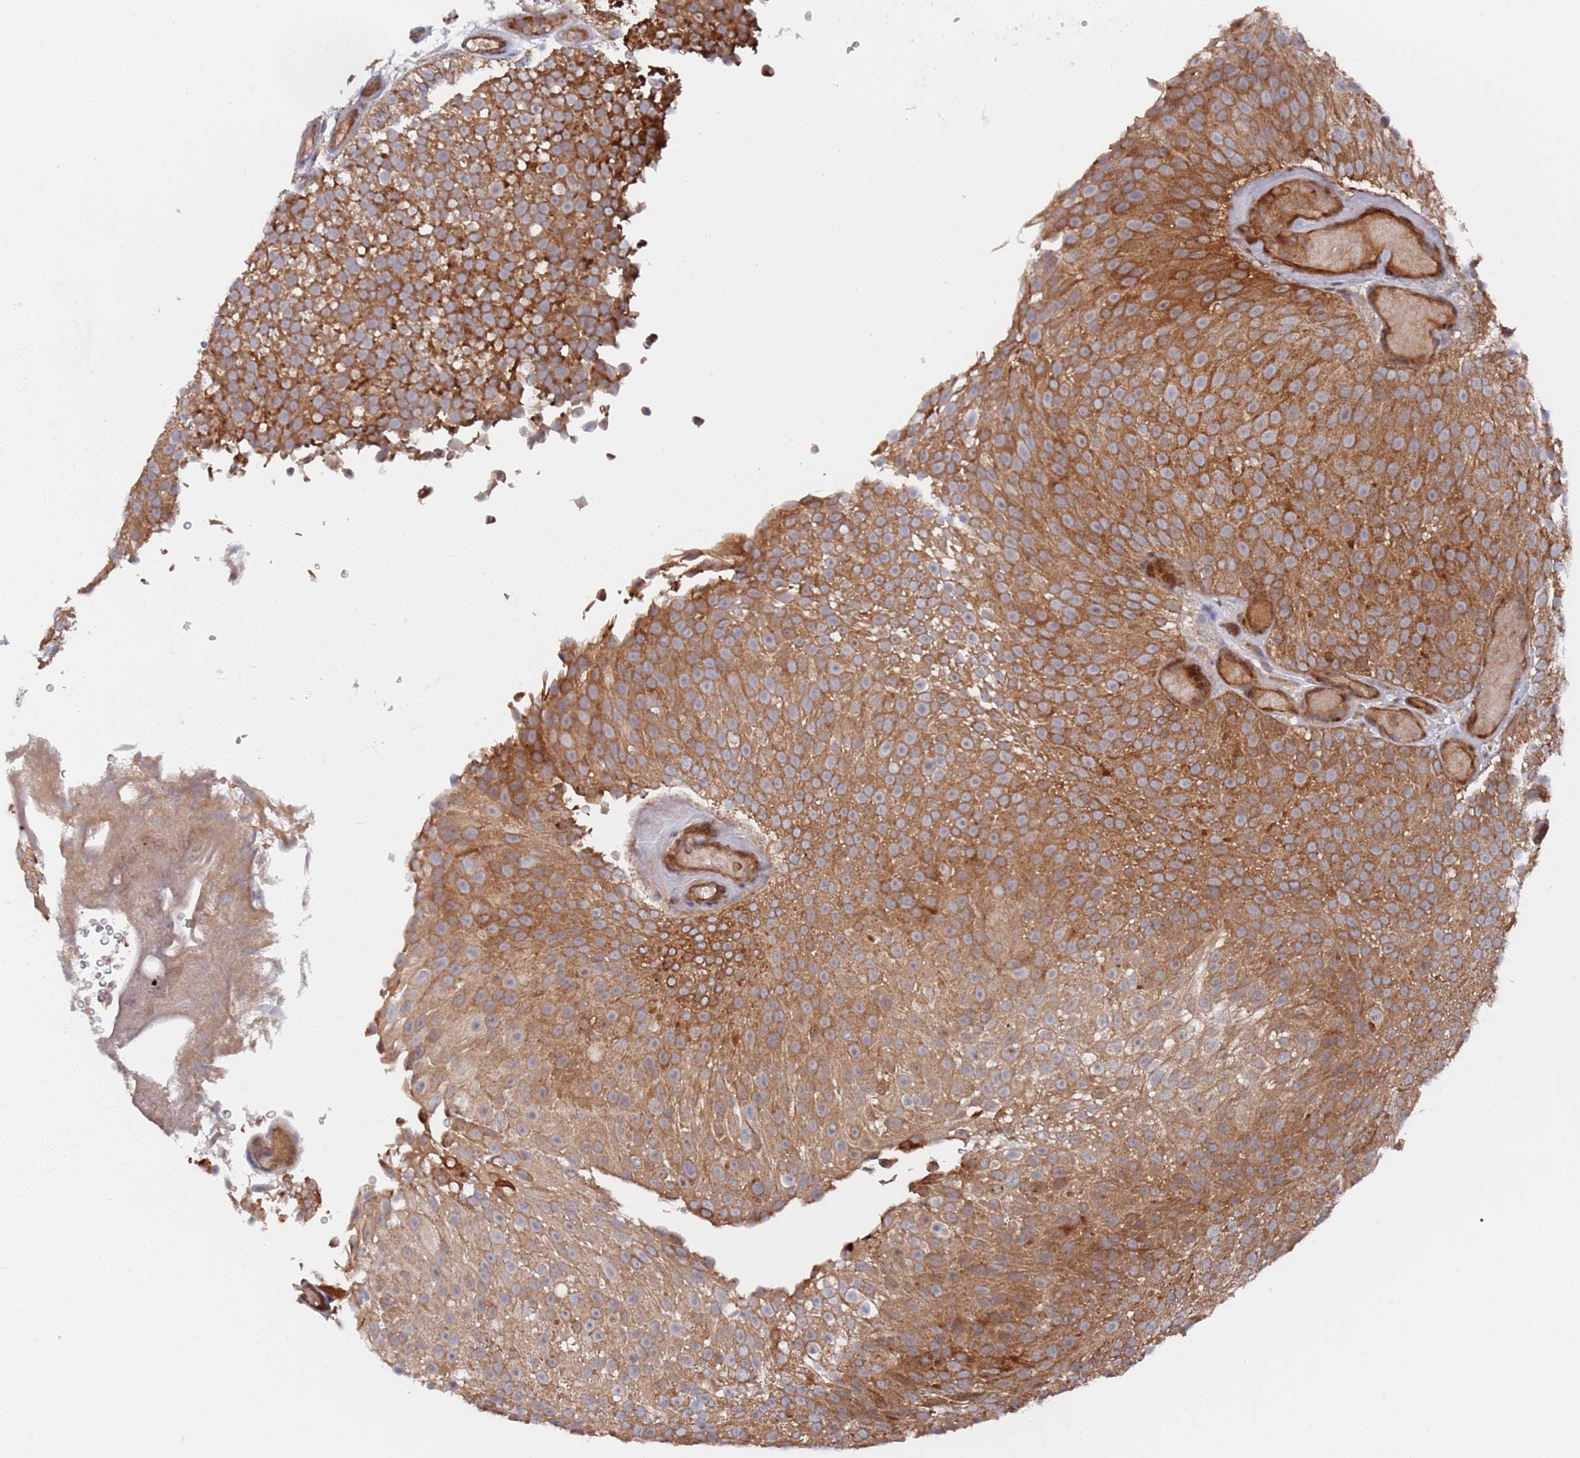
{"staining": {"intensity": "strong", "quantity": ">75%", "location": "cytoplasmic/membranous"}, "tissue": "urothelial cancer", "cell_type": "Tumor cells", "image_type": "cancer", "snomed": [{"axis": "morphology", "description": "Urothelial carcinoma, Low grade"}, {"axis": "topography", "description": "Urinary bladder"}], "caption": "About >75% of tumor cells in low-grade urothelial carcinoma demonstrate strong cytoplasmic/membranous protein positivity as visualized by brown immunohistochemical staining.", "gene": "DDX60", "patient": {"sex": "male", "age": 78}}